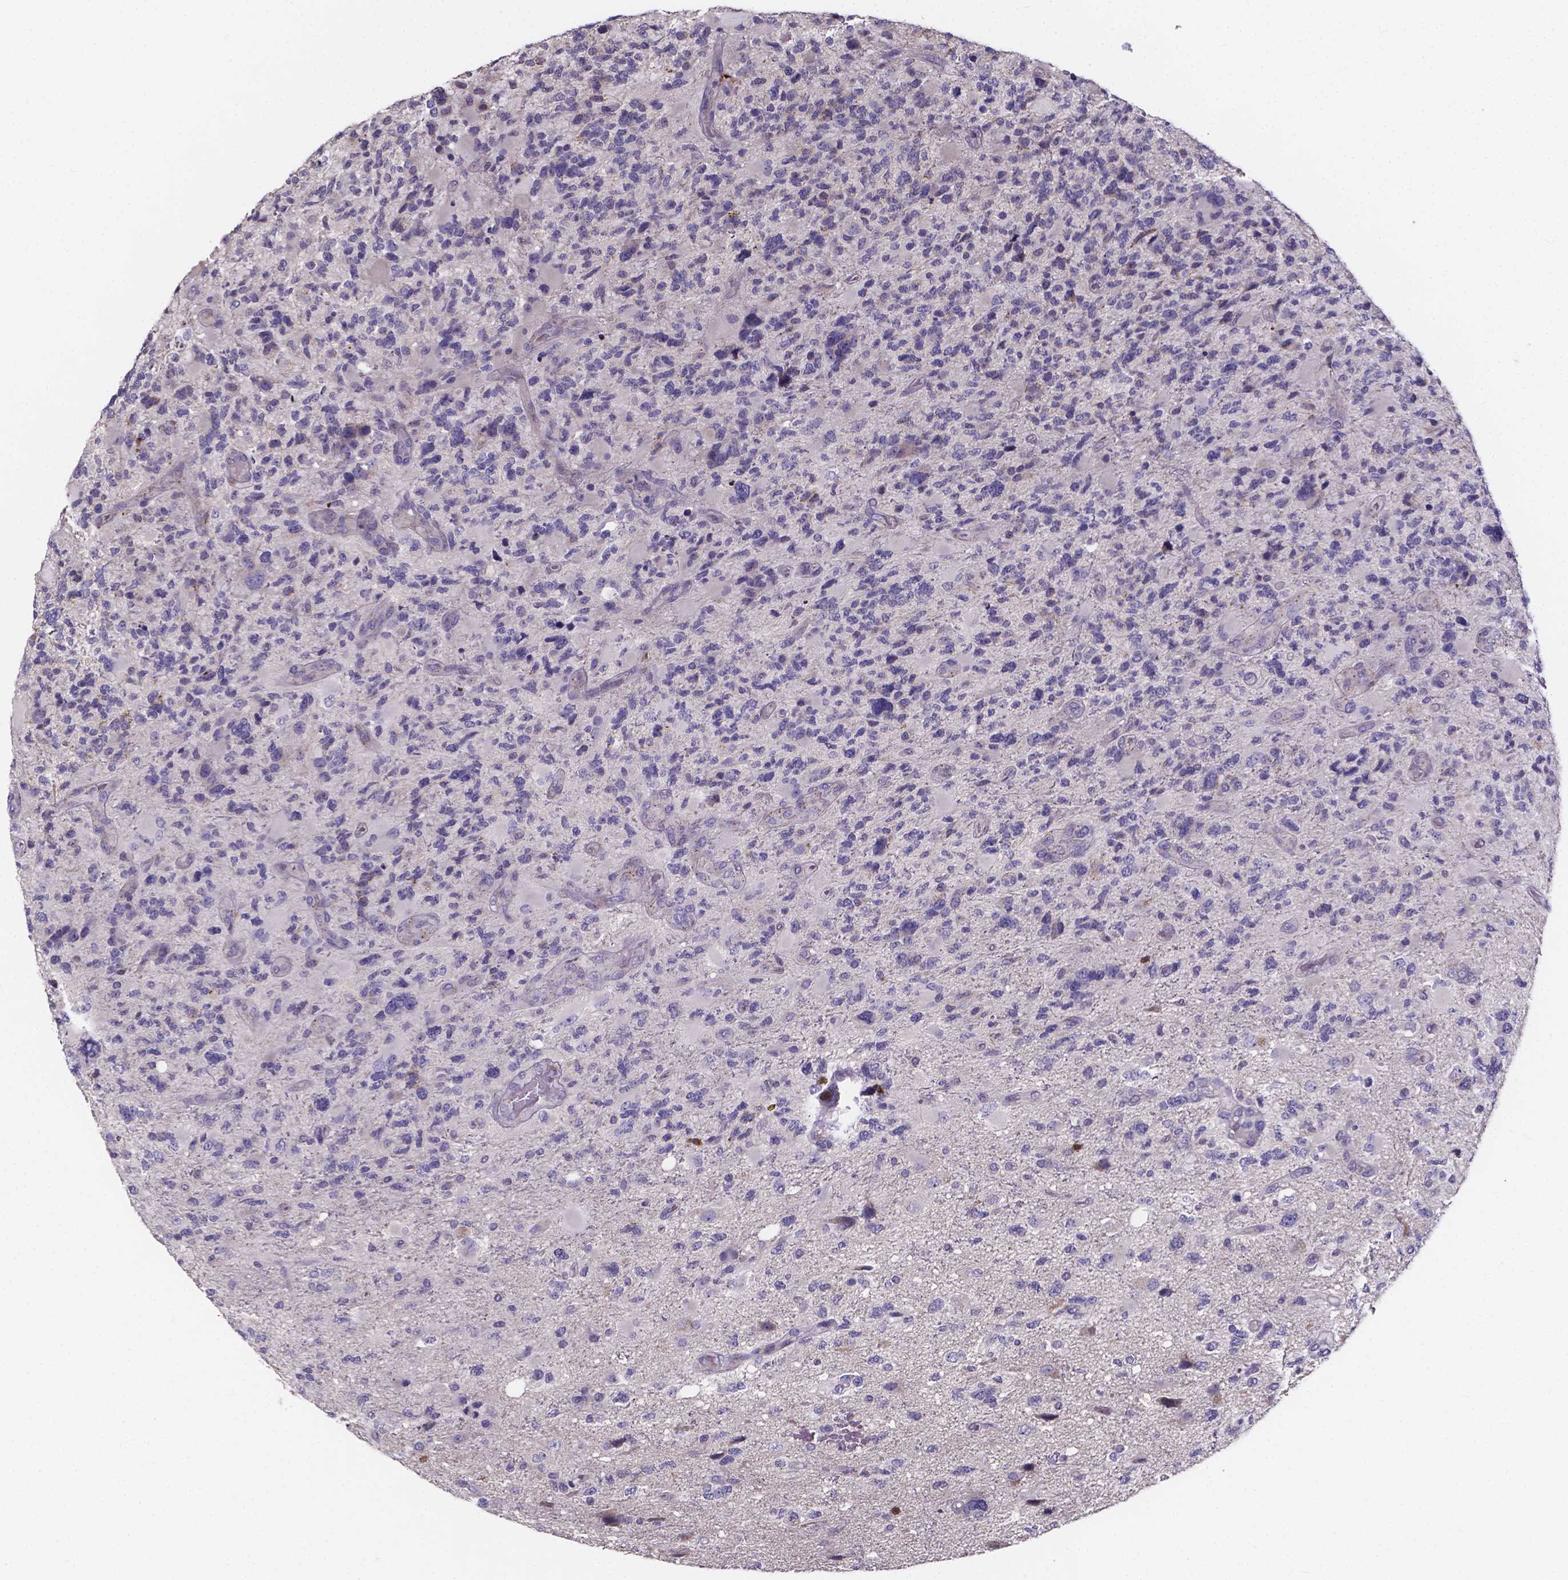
{"staining": {"intensity": "negative", "quantity": "none", "location": "none"}, "tissue": "glioma", "cell_type": "Tumor cells", "image_type": "cancer", "snomed": [{"axis": "morphology", "description": "Glioma, malignant, High grade"}, {"axis": "topography", "description": "Brain"}], "caption": "Immunohistochemistry of glioma displays no positivity in tumor cells. (Stains: DAB (3,3'-diaminobenzidine) immunohistochemistry with hematoxylin counter stain, Microscopy: brightfield microscopy at high magnification).", "gene": "THEMIS", "patient": {"sex": "female", "age": 71}}